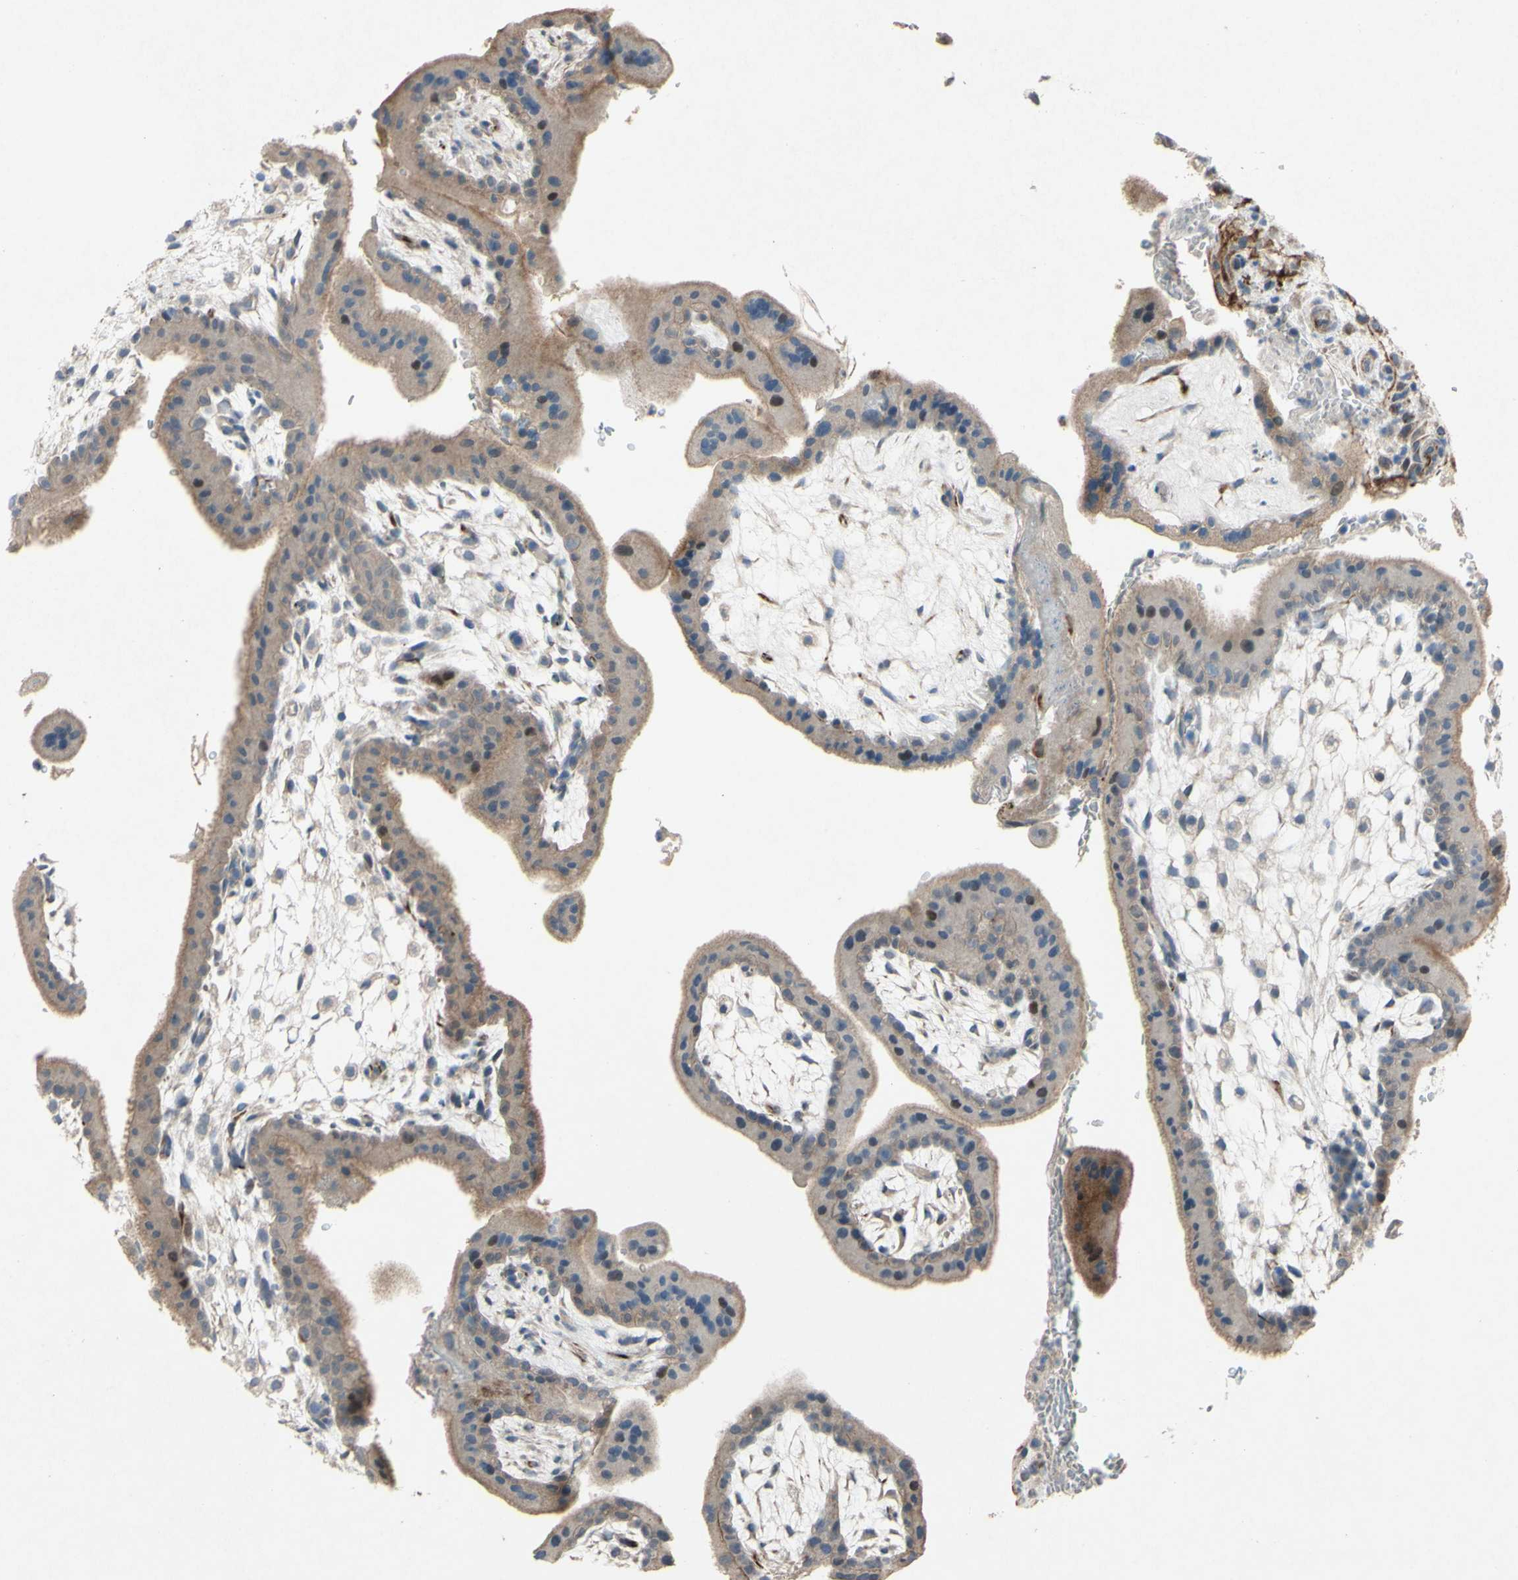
{"staining": {"intensity": "weak", "quantity": "25%-75%", "location": "cytoplasmic/membranous"}, "tissue": "placenta", "cell_type": "Trophoblastic cells", "image_type": "normal", "snomed": [{"axis": "morphology", "description": "Normal tissue, NOS"}, {"axis": "topography", "description": "Placenta"}], "caption": "A brown stain shows weak cytoplasmic/membranous expression of a protein in trophoblastic cells of normal human placenta. (Stains: DAB in brown, nuclei in blue, Microscopy: brightfield microscopy at high magnification).", "gene": "CDCP1", "patient": {"sex": "female", "age": 35}}